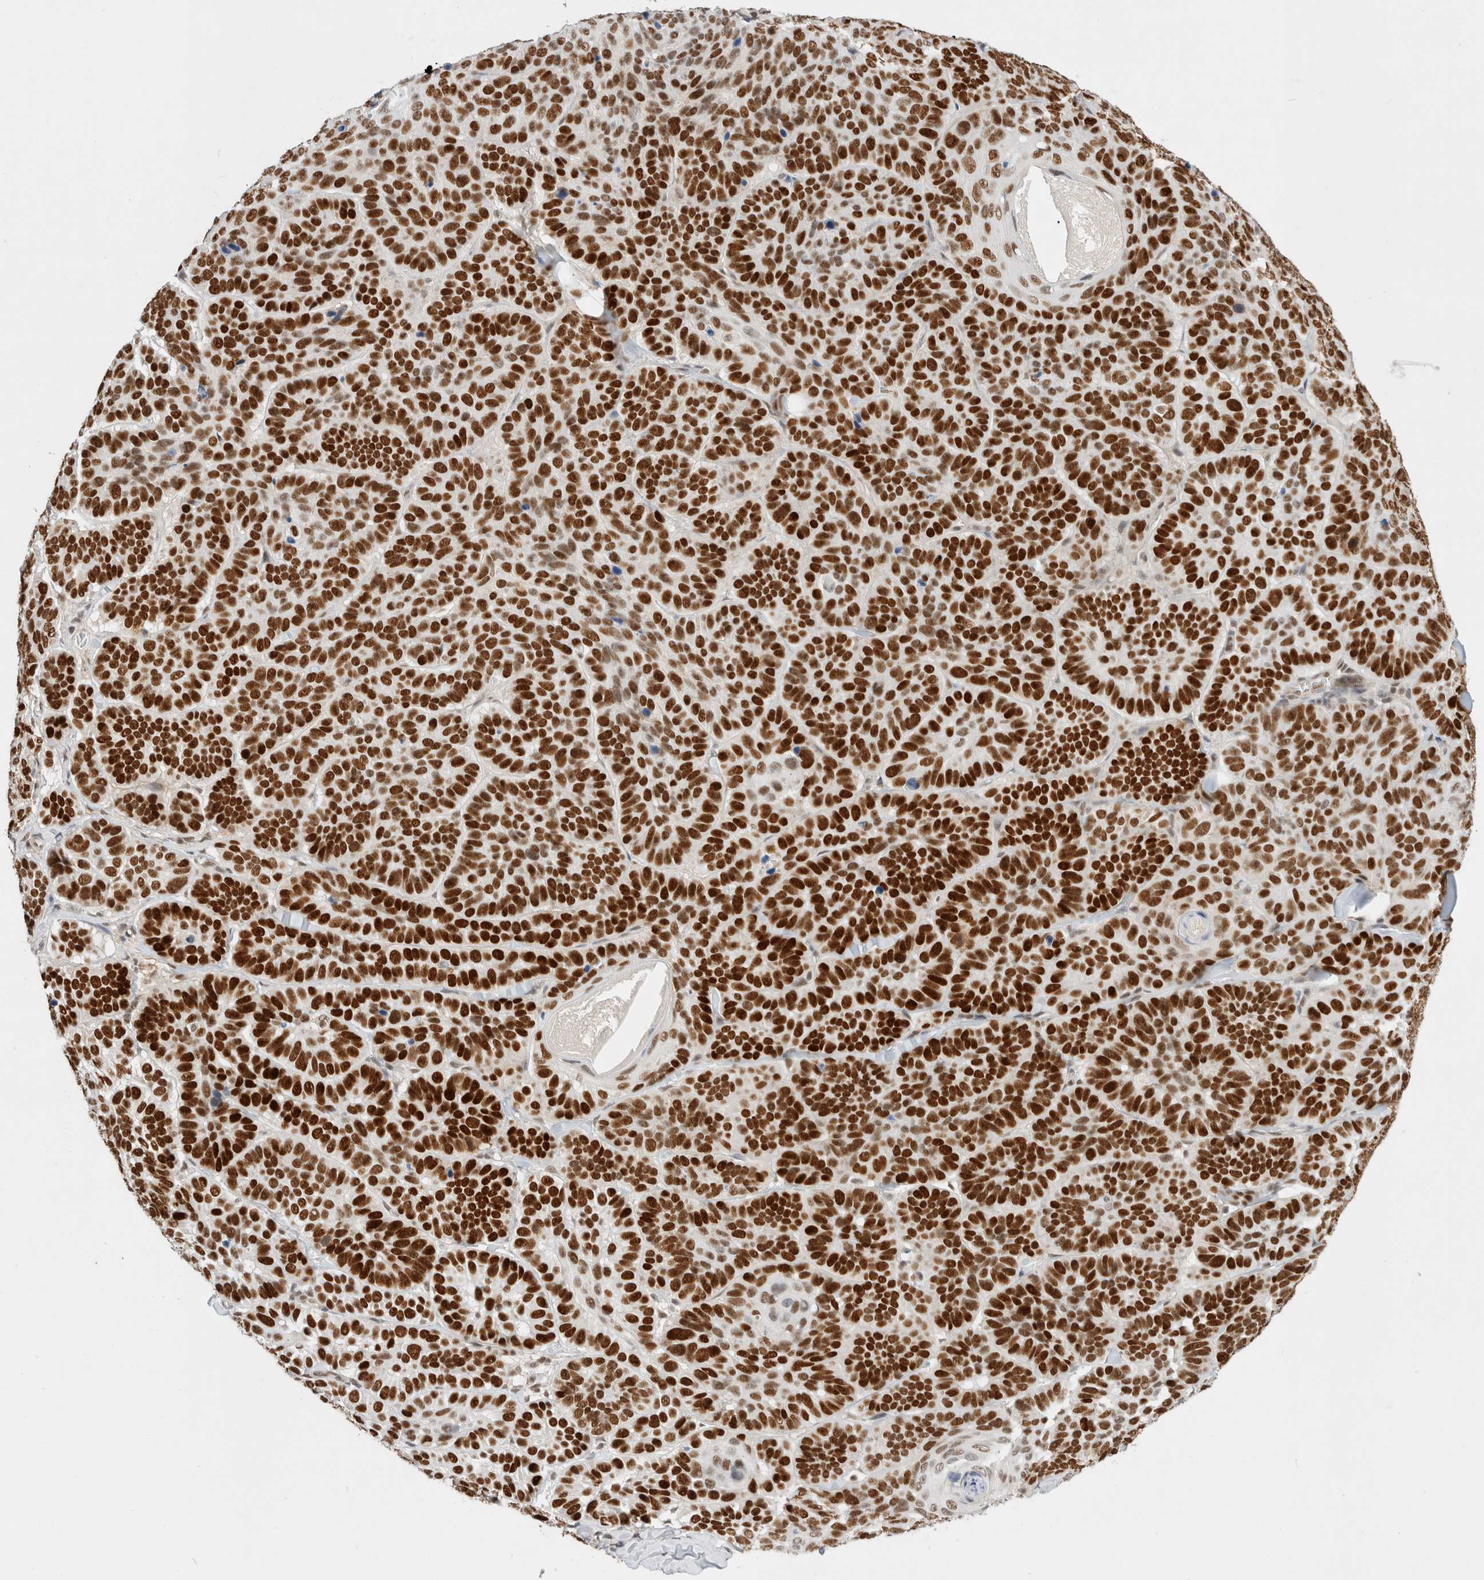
{"staining": {"intensity": "strong", "quantity": ">75%", "location": "nuclear"}, "tissue": "skin cancer", "cell_type": "Tumor cells", "image_type": "cancer", "snomed": [{"axis": "morphology", "description": "Basal cell carcinoma"}, {"axis": "topography", "description": "Skin"}], "caption": "This is an image of immunohistochemistry (IHC) staining of basal cell carcinoma (skin), which shows strong positivity in the nuclear of tumor cells.", "gene": "GTF2I", "patient": {"sex": "male", "age": 62}}